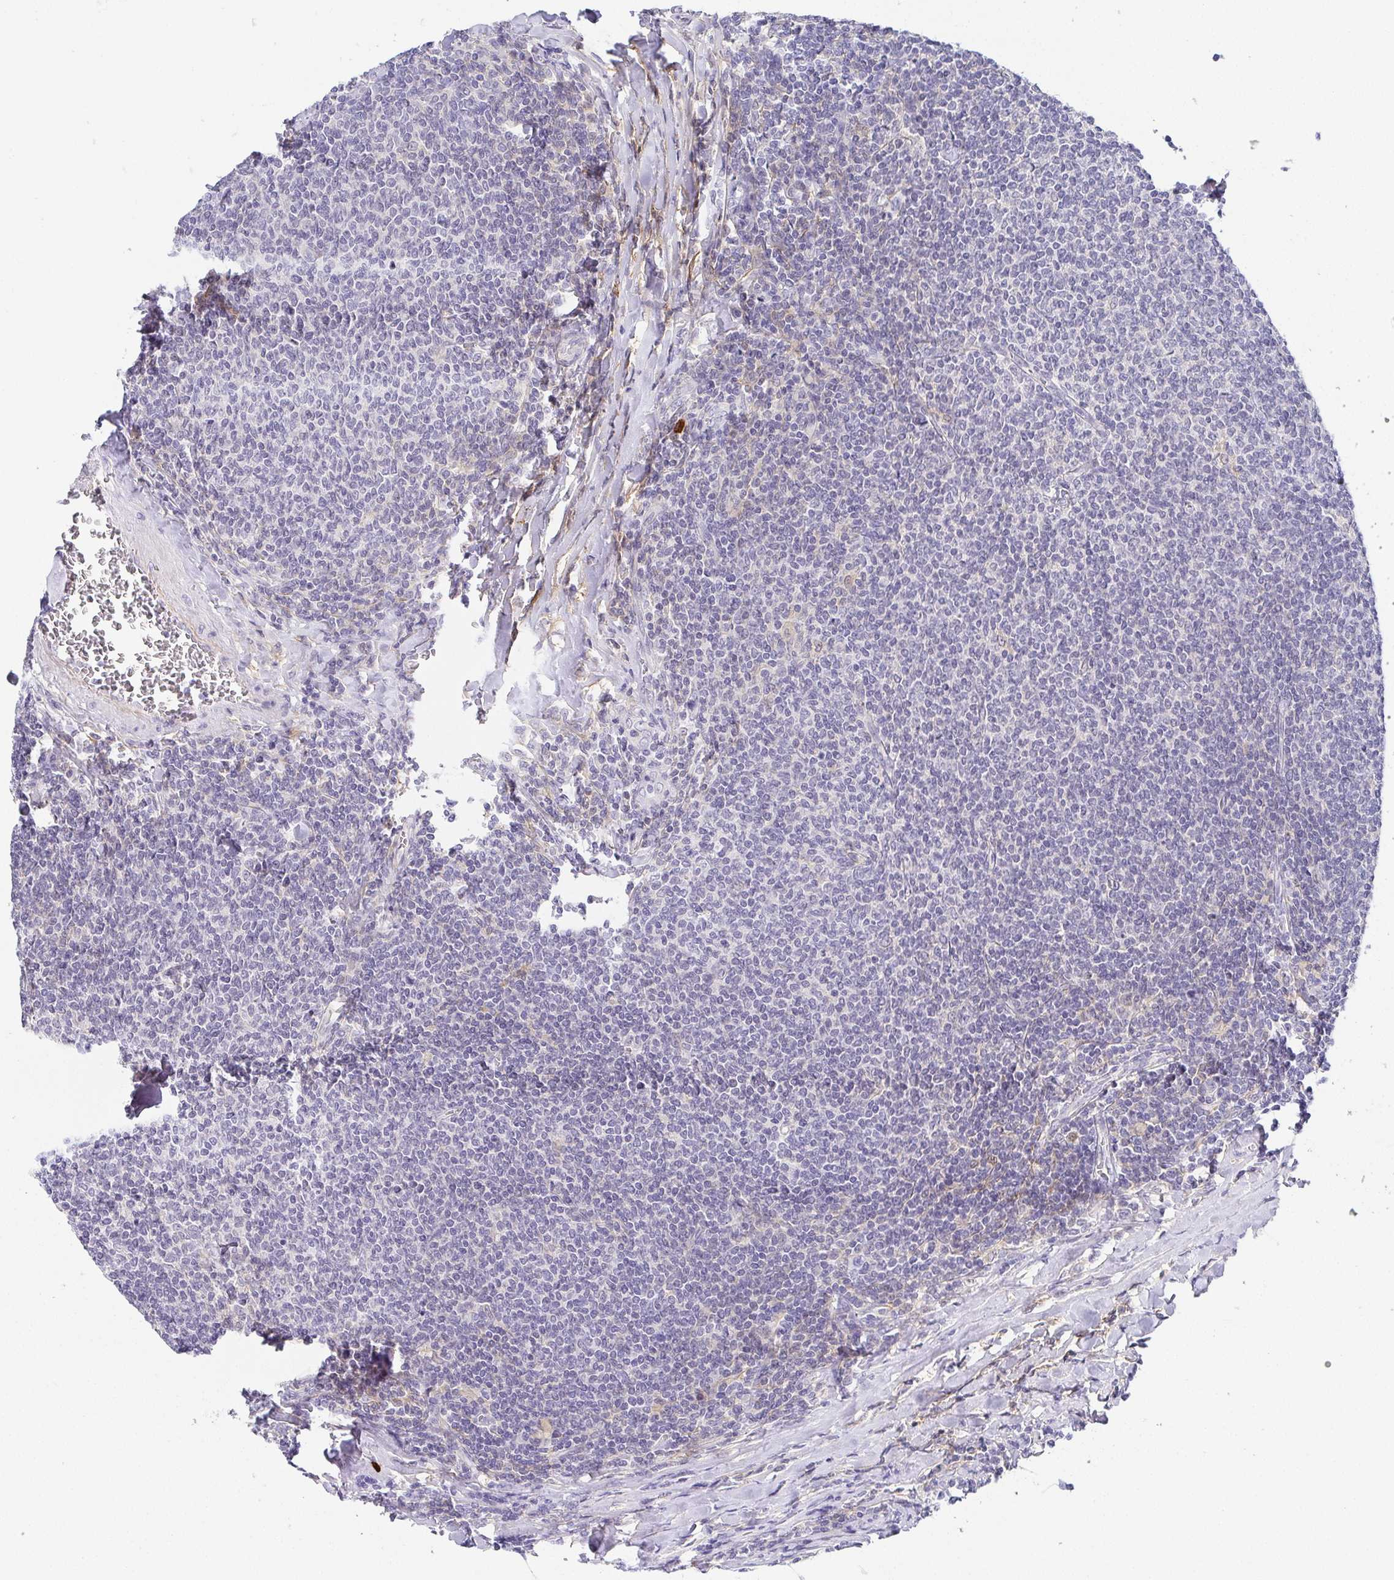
{"staining": {"intensity": "negative", "quantity": "none", "location": "none"}, "tissue": "lymphoma", "cell_type": "Tumor cells", "image_type": "cancer", "snomed": [{"axis": "morphology", "description": "Malignant lymphoma, non-Hodgkin's type, Low grade"}, {"axis": "topography", "description": "Lymph node"}], "caption": "Tumor cells show no significant protein expression in lymphoma.", "gene": "RNASE7", "patient": {"sex": "male", "age": 52}}